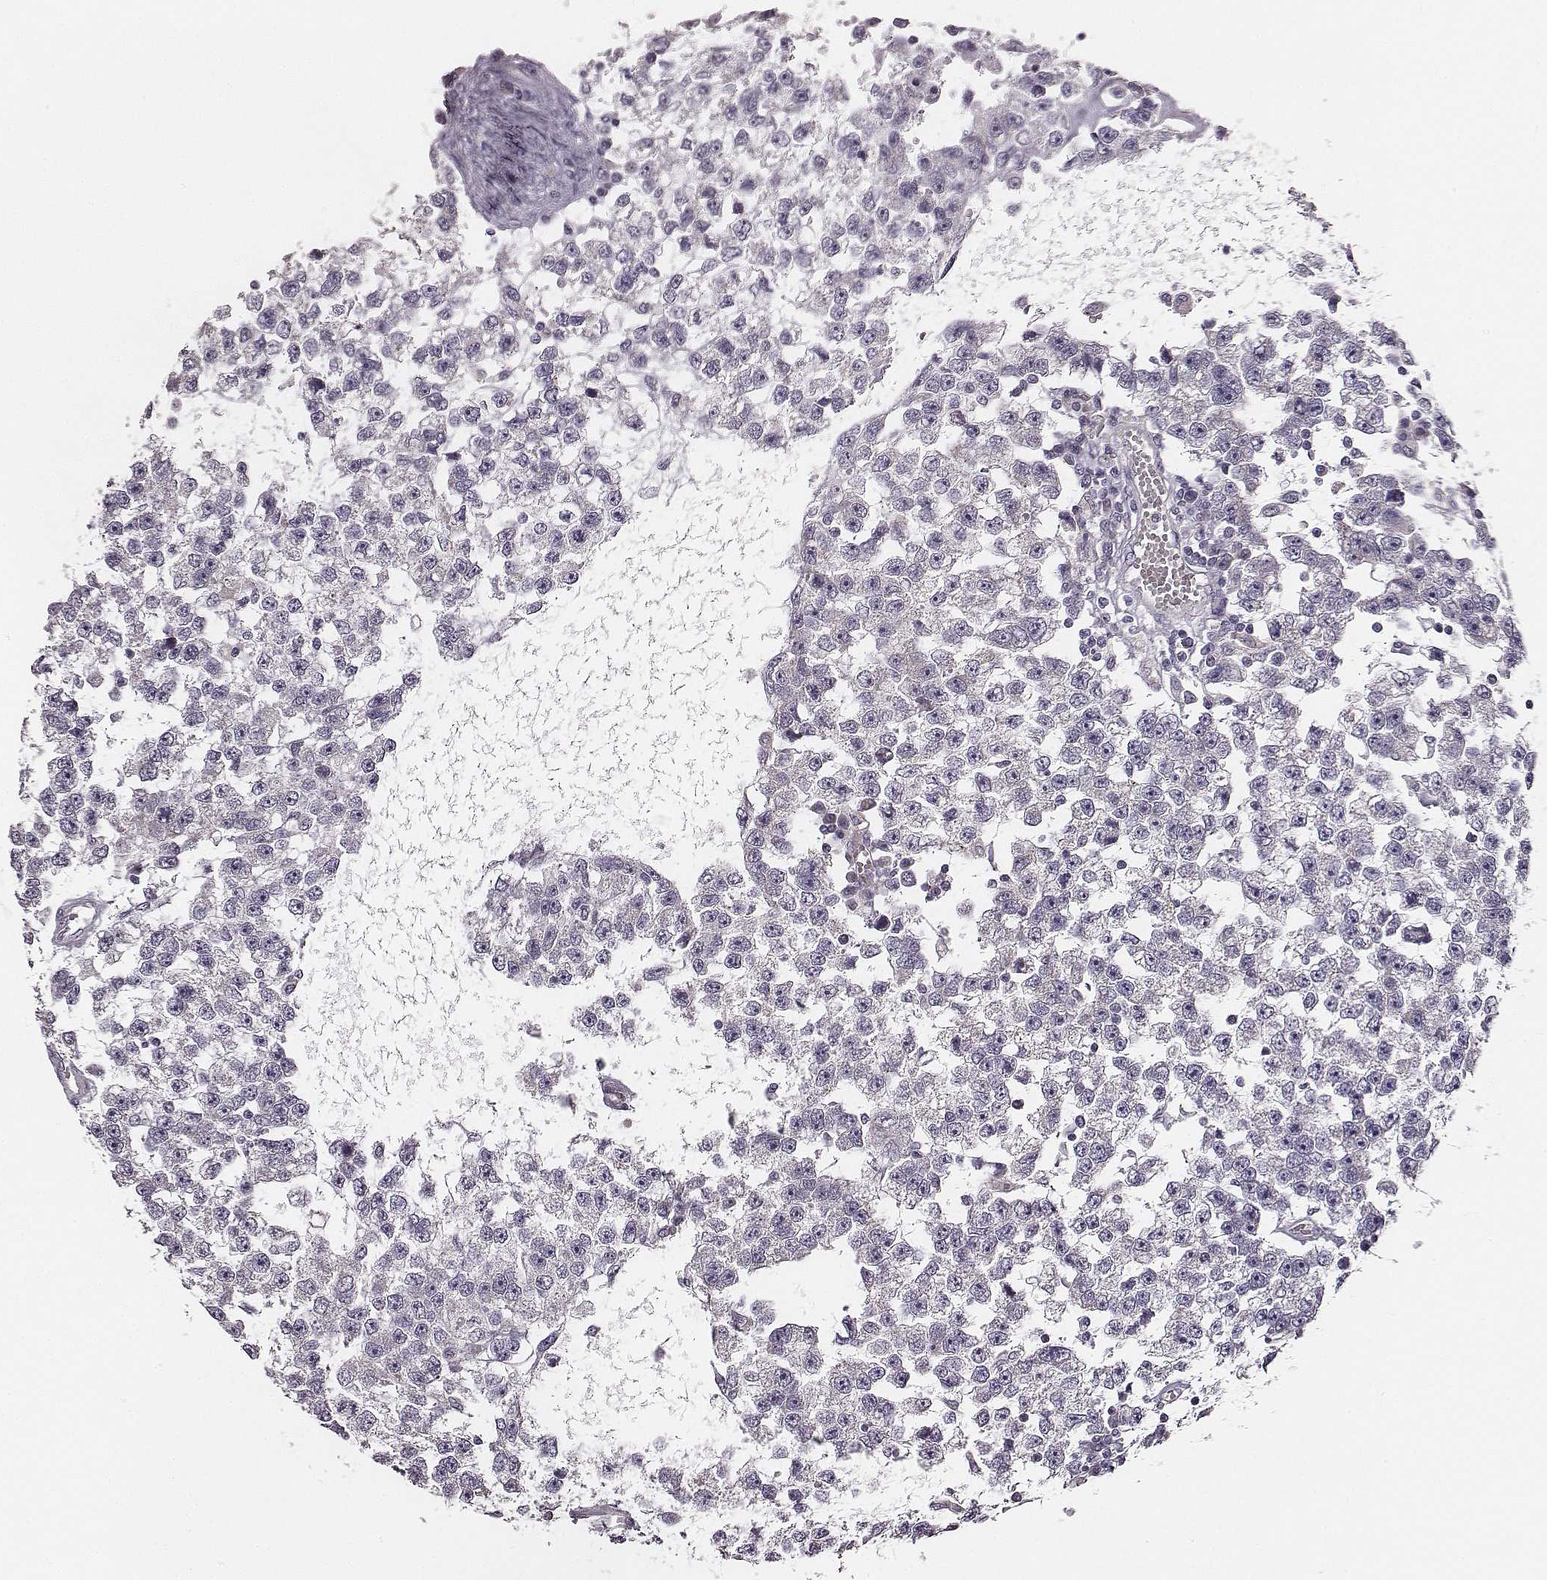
{"staining": {"intensity": "negative", "quantity": "none", "location": "none"}, "tissue": "testis cancer", "cell_type": "Tumor cells", "image_type": "cancer", "snomed": [{"axis": "morphology", "description": "Seminoma, NOS"}, {"axis": "topography", "description": "Testis"}], "caption": "An IHC histopathology image of seminoma (testis) is shown. There is no staining in tumor cells of seminoma (testis).", "gene": "UBL4B", "patient": {"sex": "male", "age": 34}}